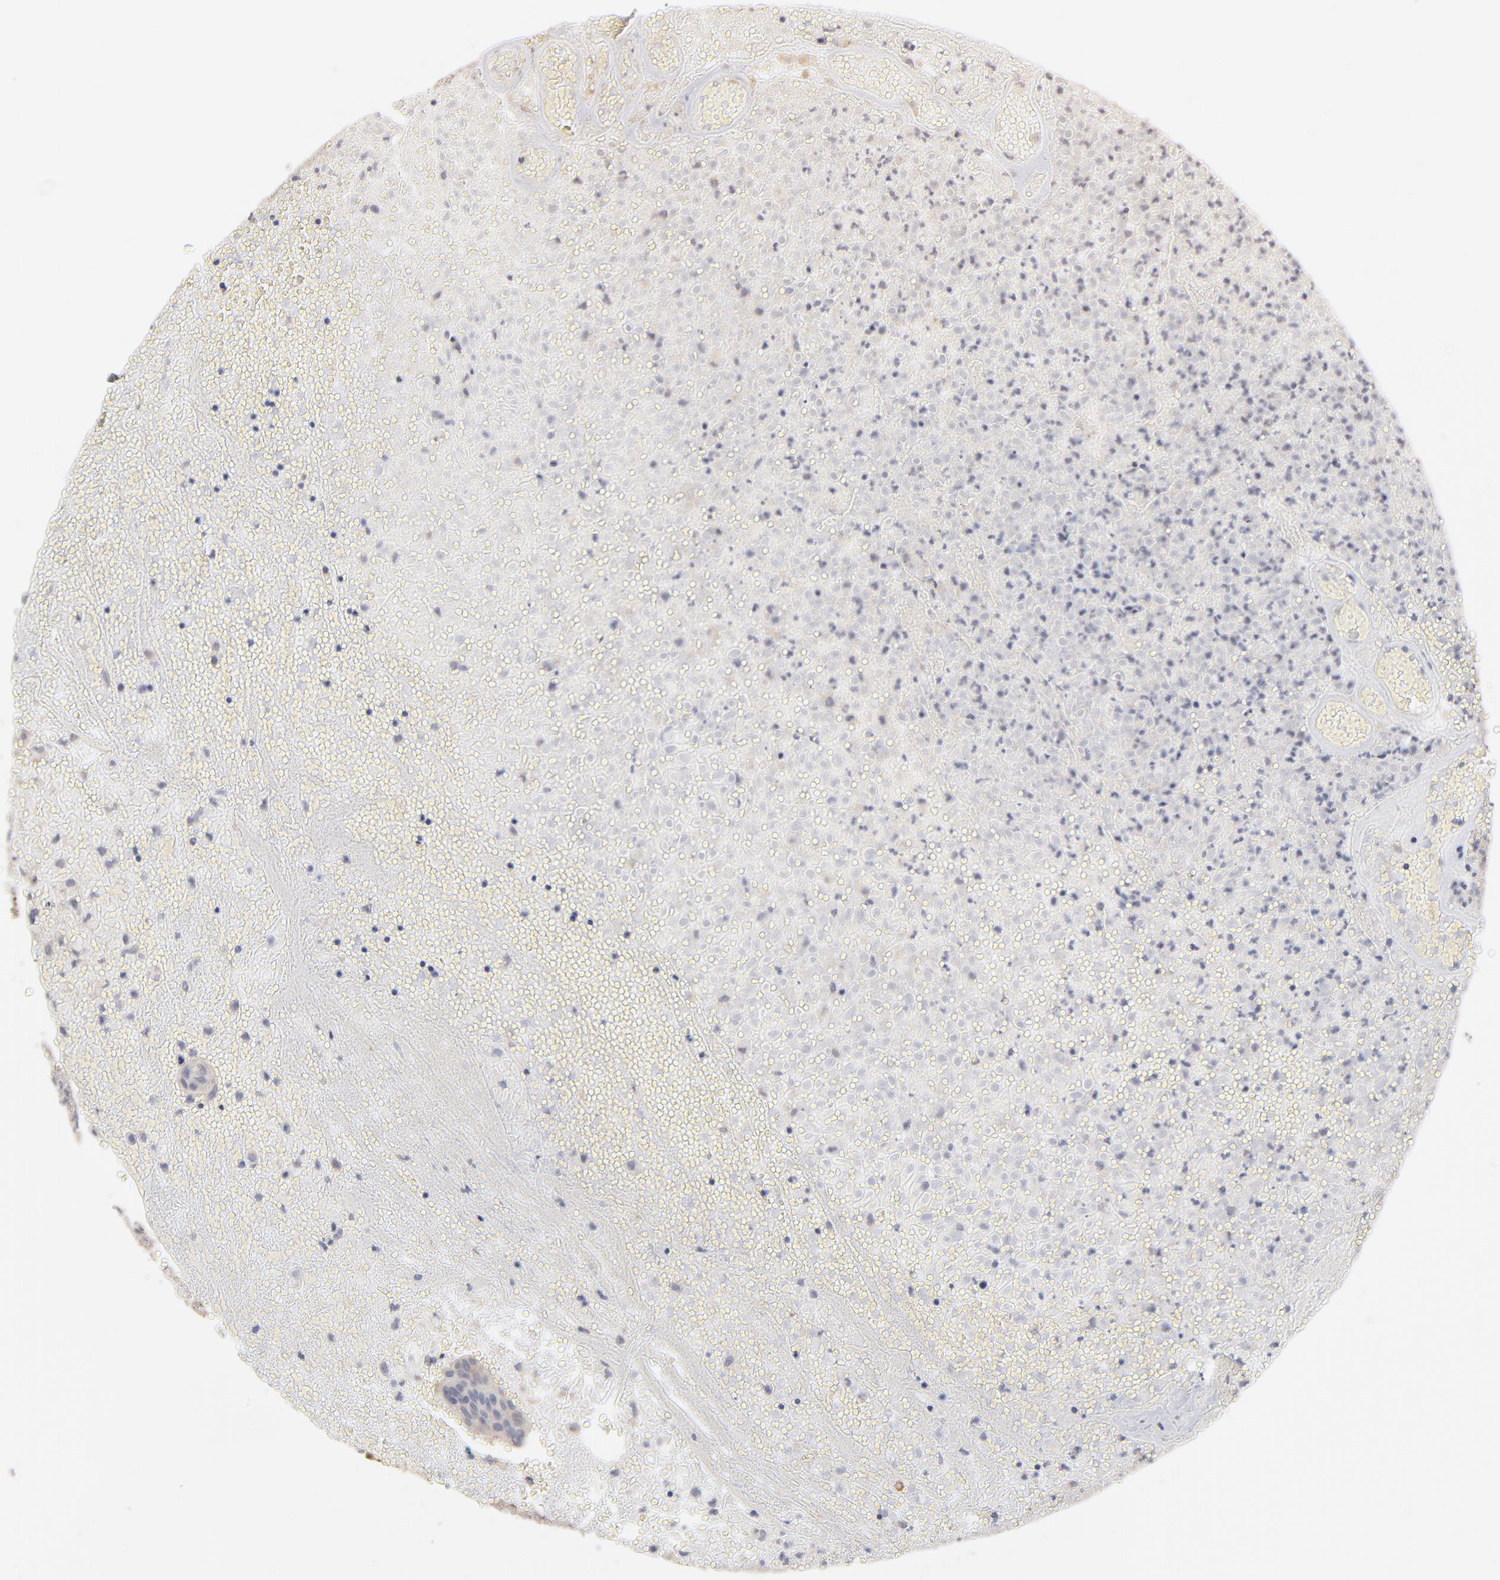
{"staining": {"intensity": "weak", "quantity": ">75%", "location": "cytoplasmic/membranous"}, "tissue": "urothelial cancer", "cell_type": "Tumor cells", "image_type": "cancer", "snomed": [{"axis": "morphology", "description": "Urothelial carcinoma, High grade"}, {"axis": "topography", "description": "Urinary bladder"}], "caption": "Immunohistochemistry (IHC) of urothelial cancer displays low levels of weak cytoplasmic/membranous staining in approximately >75% of tumor cells.", "gene": "SLC16A1", "patient": {"sex": "male", "age": 66}}